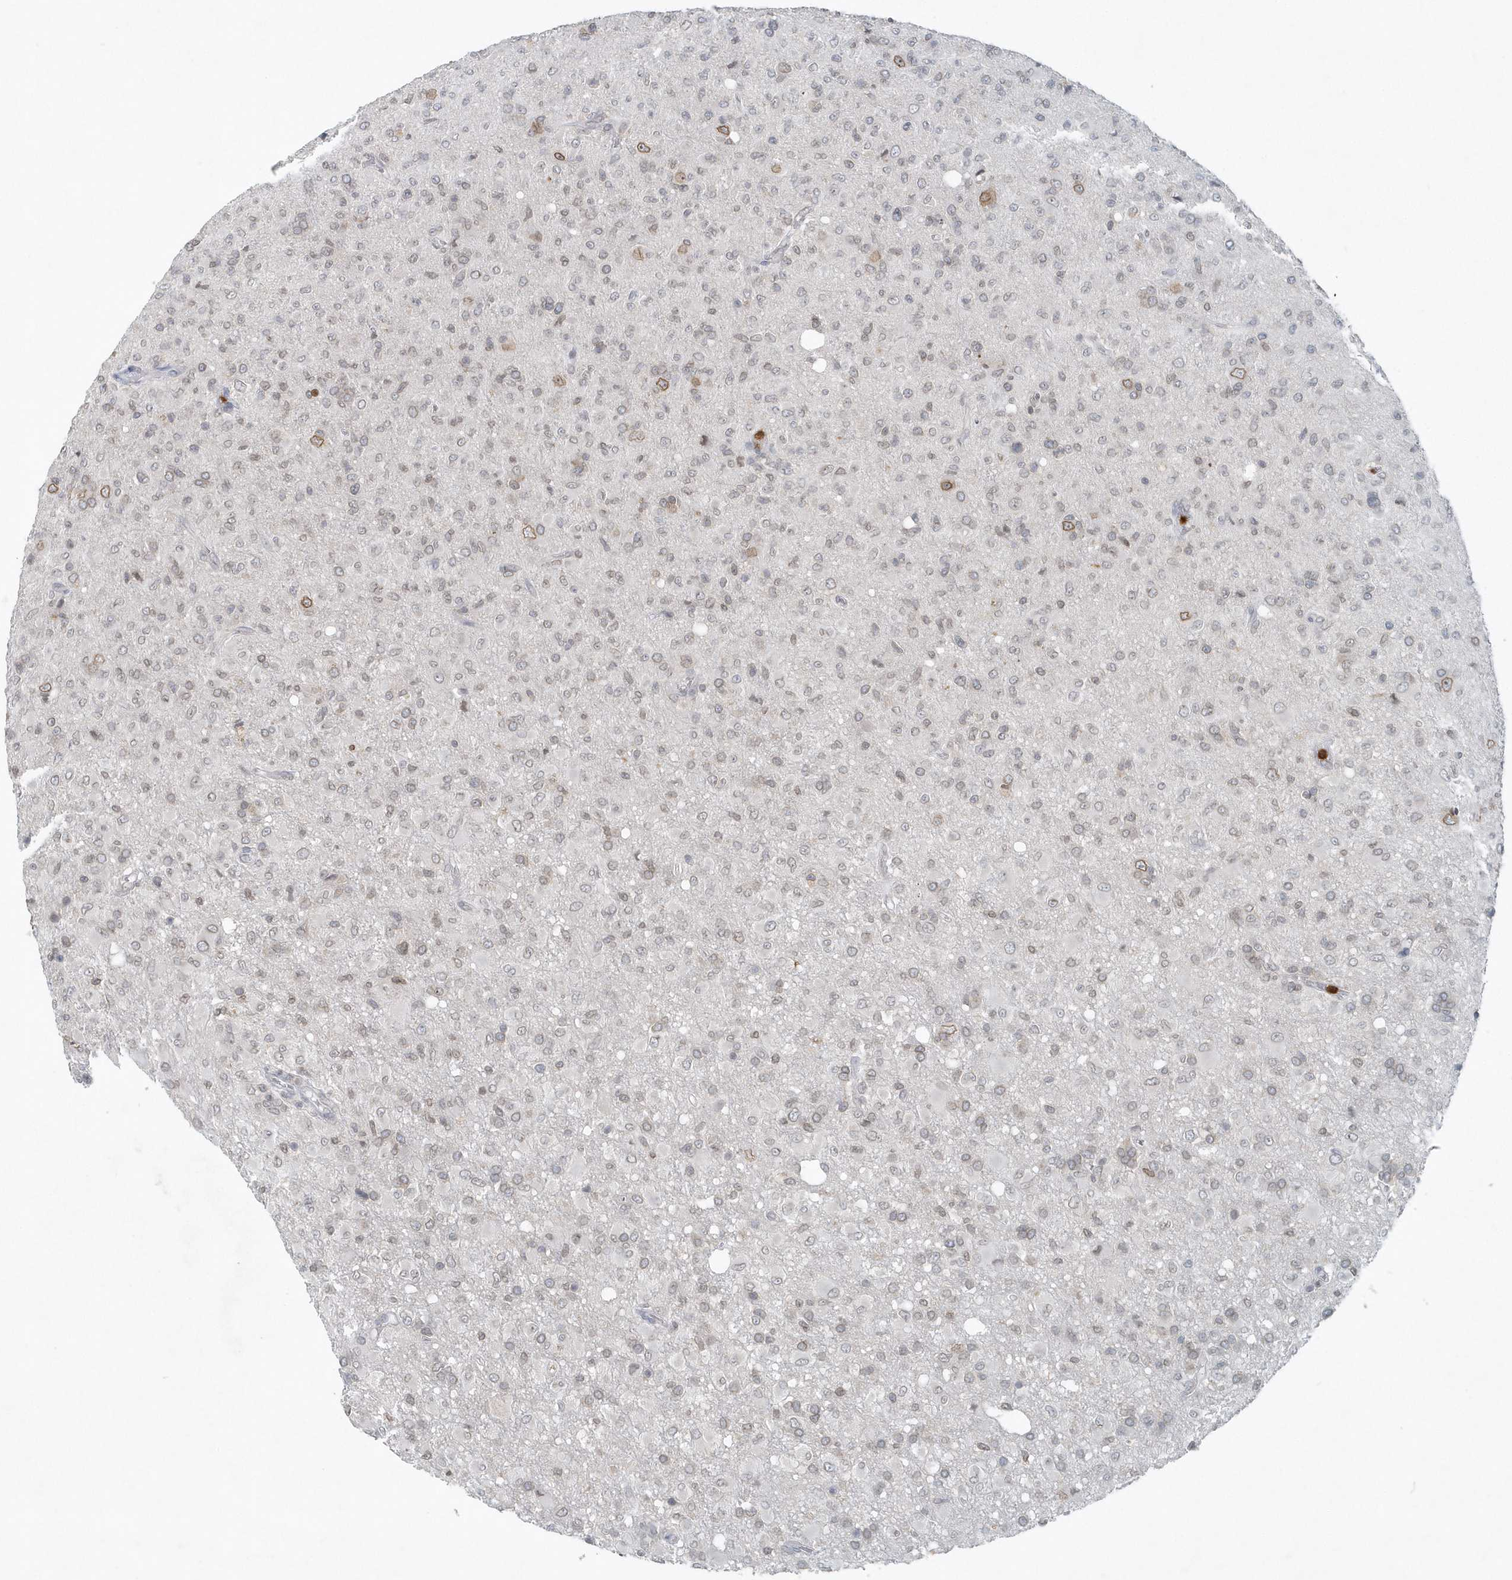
{"staining": {"intensity": "moderate", "quantity": "<25%", "location": "cytoplasmic/membranous,nuclear"}, "tissue": "glioma", "cell_type": "Tumor cells", "image_type": "cancer", "snomed": [{"axis": "morphology", "description": "Glioma, malignant, High grade"}, {"axis": "topography", "description": "Brain"}], "caption": "Immunohistochemistry photomicrograph of neoplastic tissue: malignant high-grade glioma stained using IHC reveals low levels of moderate protein expression localized specifically in the cytoplasmic/membranous and nuclear of tumor cells, appearing as a cytoplasmic/membranous and nuclear brown color.", "gene": "NUP54", "patient": {"sex": "female", "age": 57}}